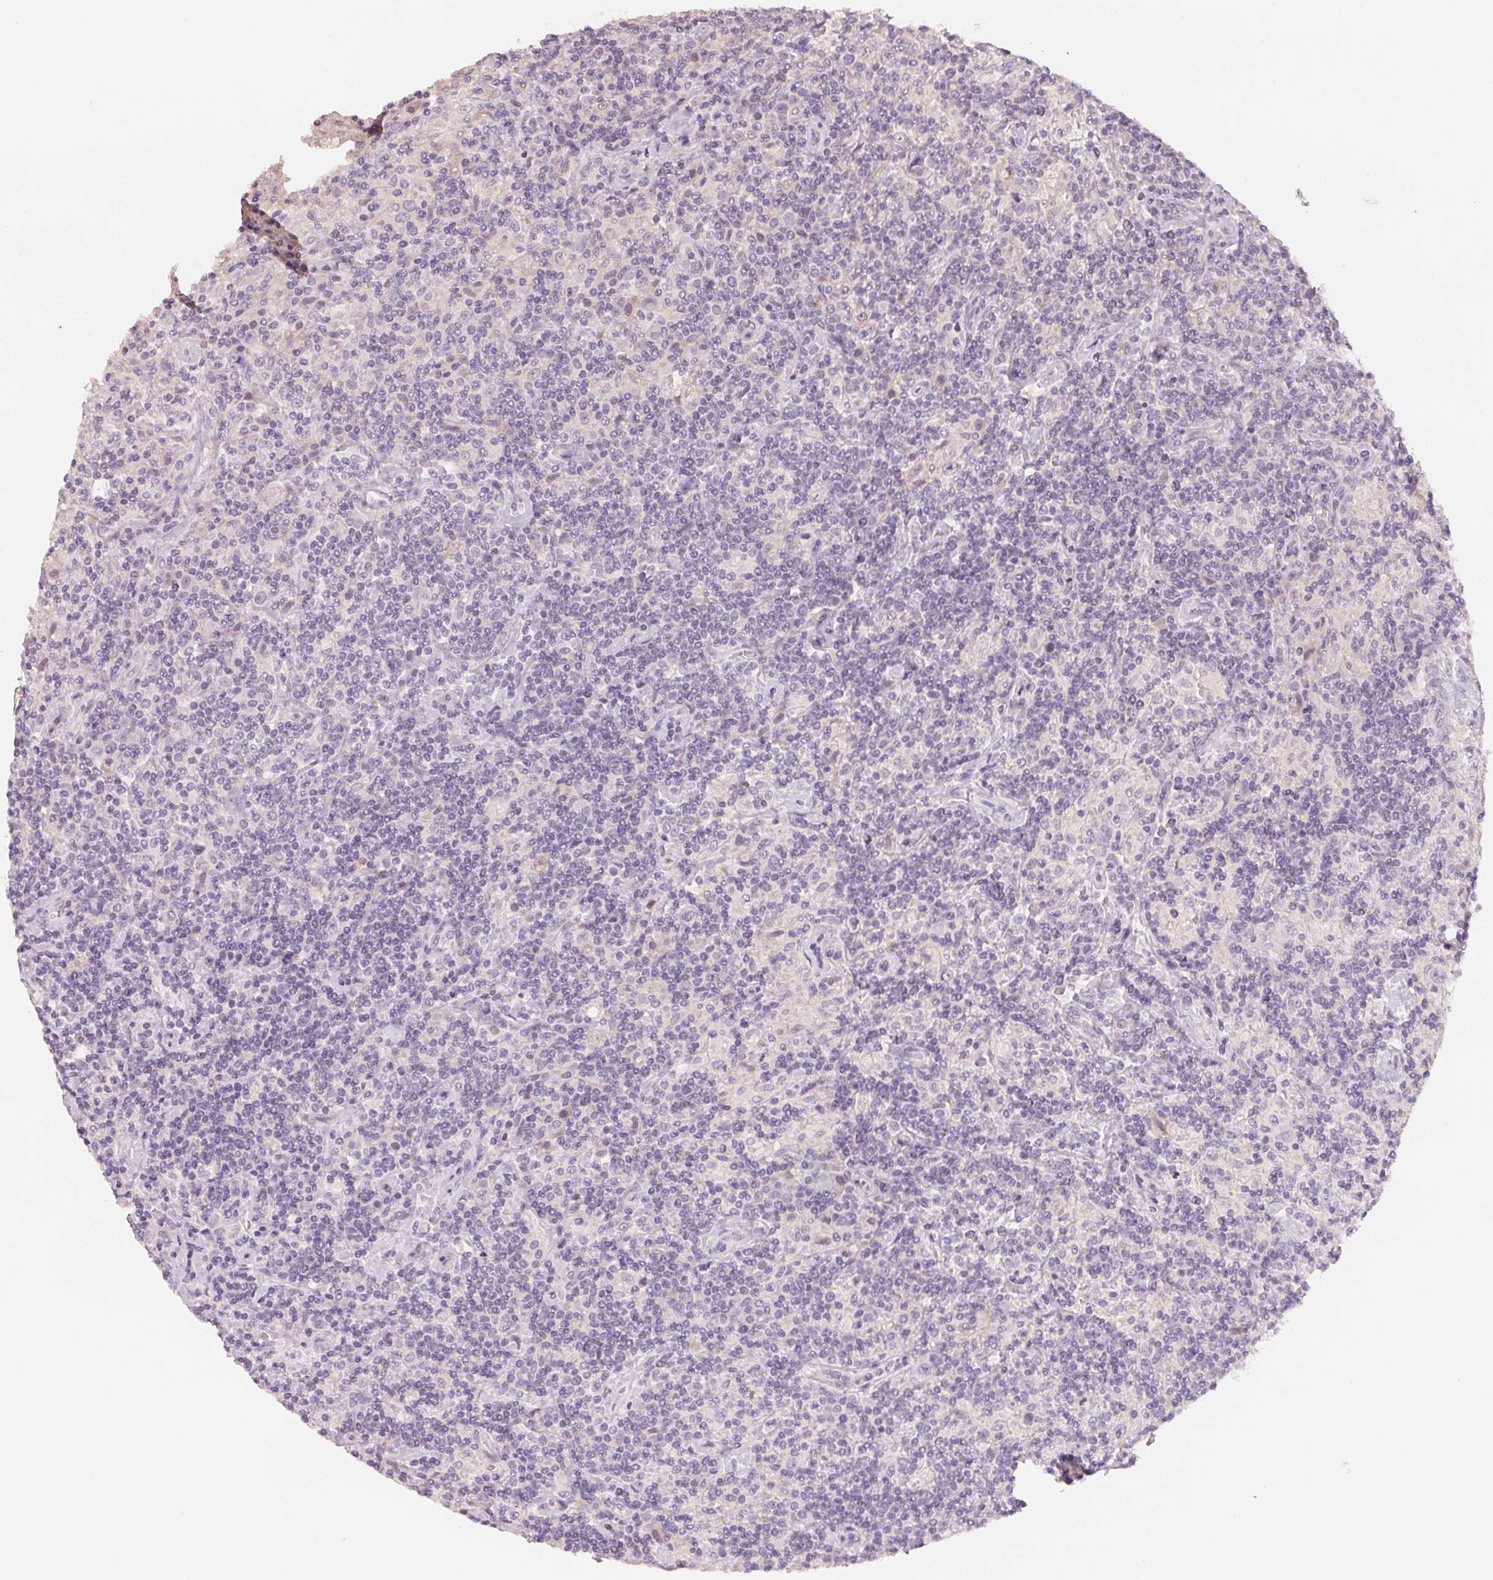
{"staining": {"intensity": "negative", "quantity": "none", "location": "none"}, "tissue": "lymphoma", "cell_type": "Tumor cells", "image_type": "cancer", "snomed": [{"axis": "morphology", "description": "Hodgkin's disease, NOS"}, {"axis": "topography", "description": "Lymph node"}], "caption": "Hodgkin's disease was stained to show a protein in brown. There is no significant positivity in tumor cells.", "gene": "TREH", "patient": {"sex": "male", "age": 70}}